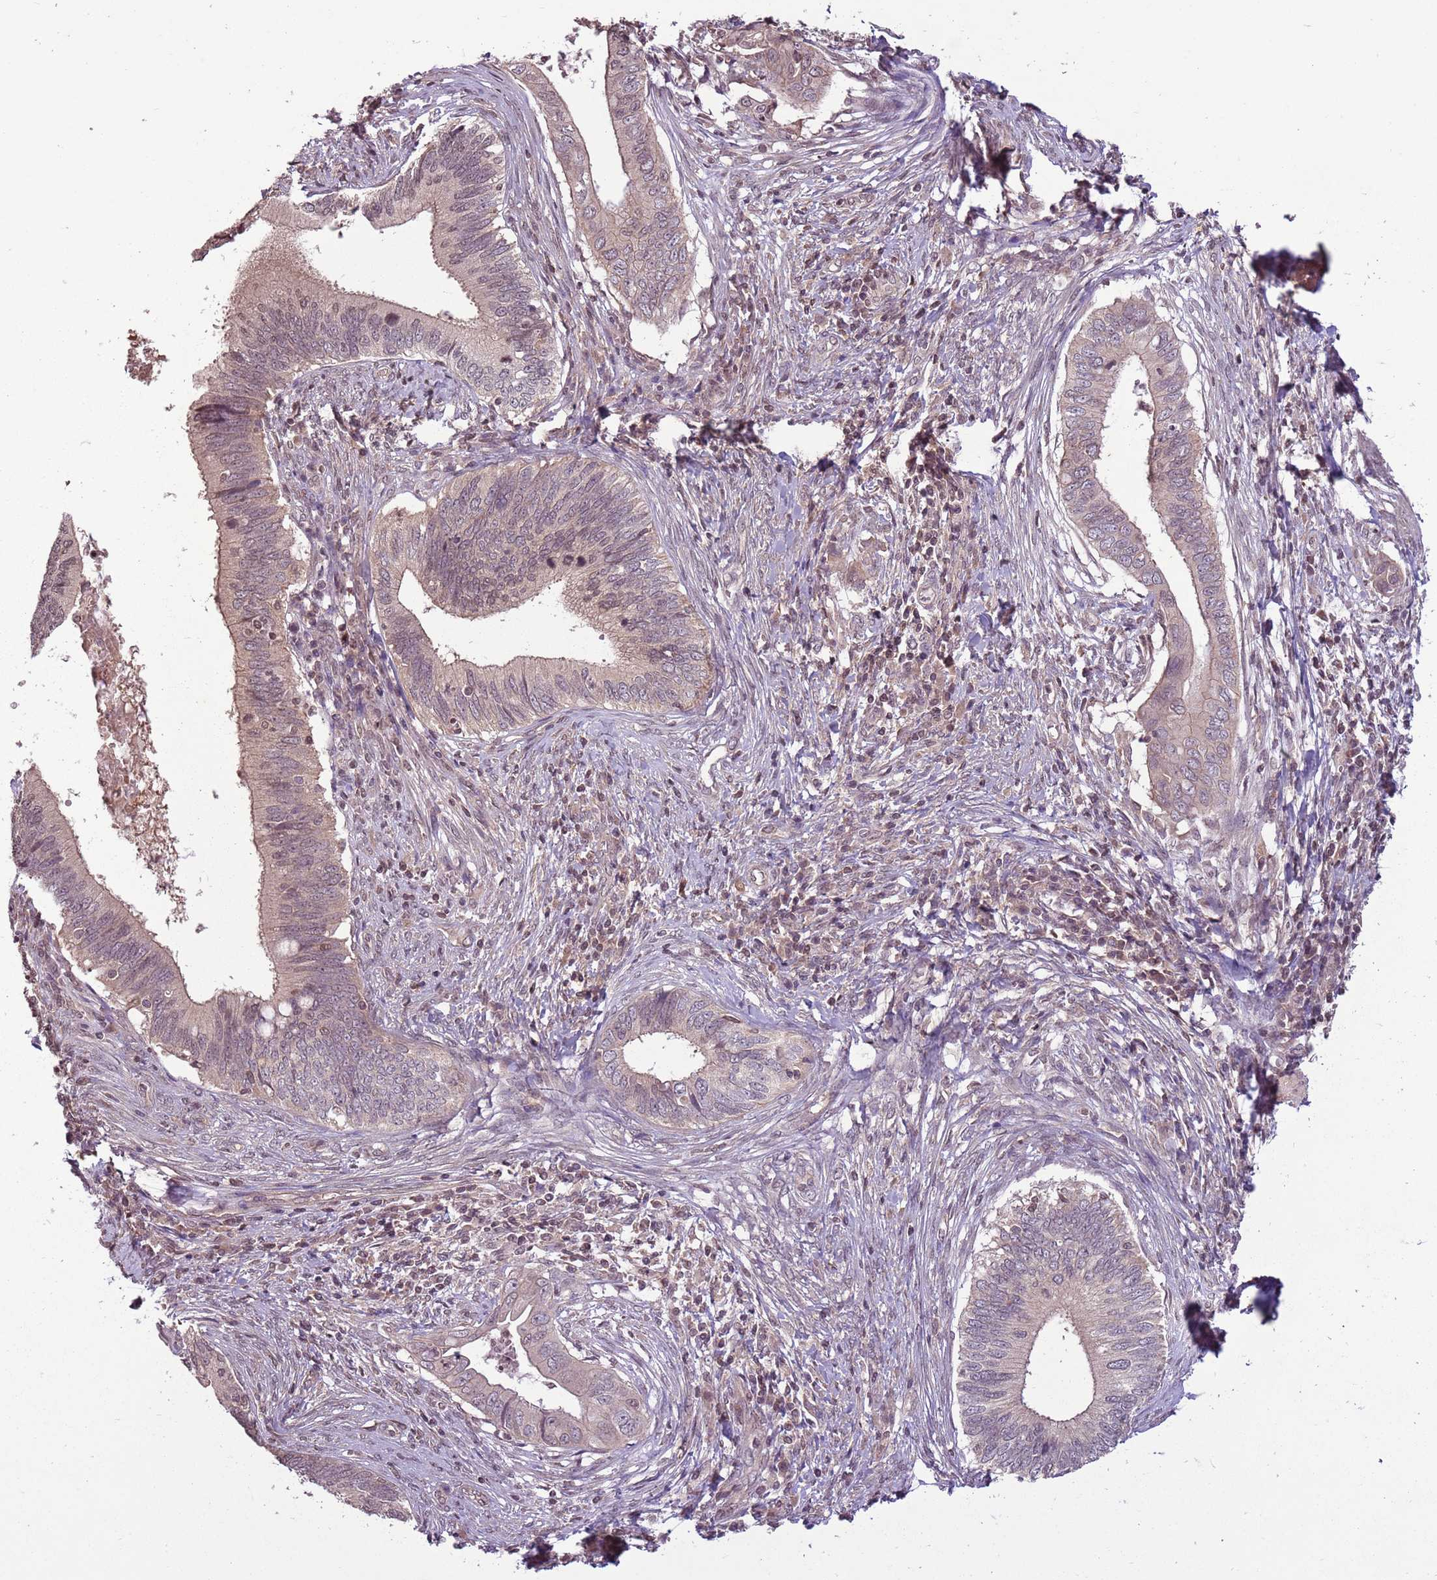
{"staining": {"intensity": "weak", "quantity": "<25%", "location": "cytoplasmic/membranous,nuclear"}, "tissue": "cervical cancer", "cell_type": "Tumor cells", "image_type": "cancer", "snomed": [{"axis": "morphology", "description": "Adenocarcinoma, NOS"}, {"axis": "topography", "description": "Cervix"}], "caption": "IHC photomicrograph of neoplastic tissue: adenocarcinoma (cervical) stained with DAB (3,3'-diaminobenzidine) displays no significant protein positivity in tumor cells. (DAB immunohistochemistry with hematoxylin counter stain).", "gene": "CAPN9", "patient": {"sex": "female", "age": 42}}